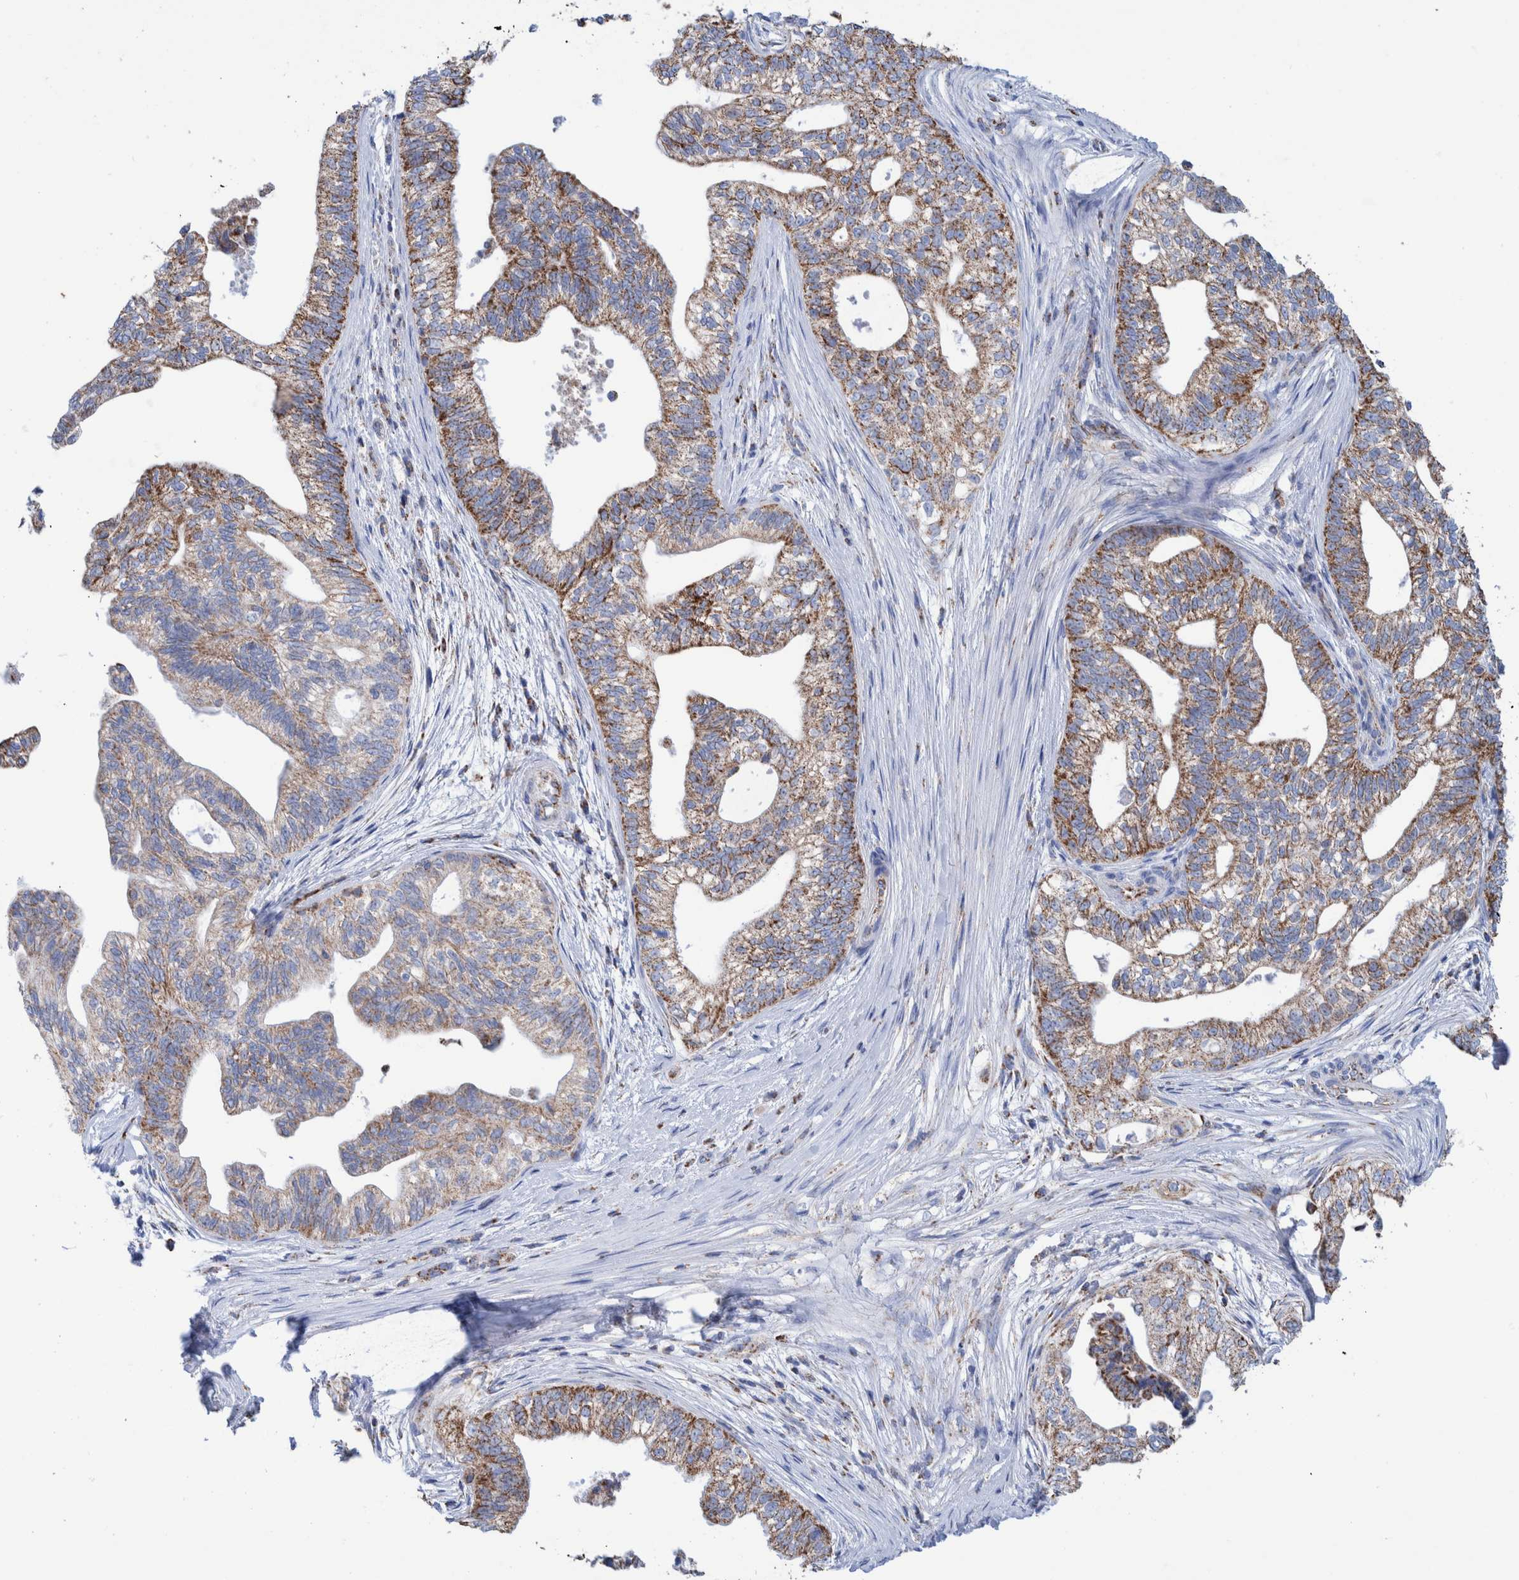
{"staining": {"intensity": "moderate", "quantity": ">75%", "location": "cytoplasmic/membranous"}, "tissue": "pancreatic cancer", "cell_type": "Tumor cells", "image_type": "cancer", "snomed": [{"axis": "morphology", "description": "Adenocarcinoma, NOS"}, {"axis": "topography", "description": "Pancreas"}], "caption": "The immunohistochemical stain shows moderate cytoplasmic/membranous expression in tumor cells of pancreatic cancer tissue.", "gene": "DECR1", "patient": {"sex": "male", "age": 72}}